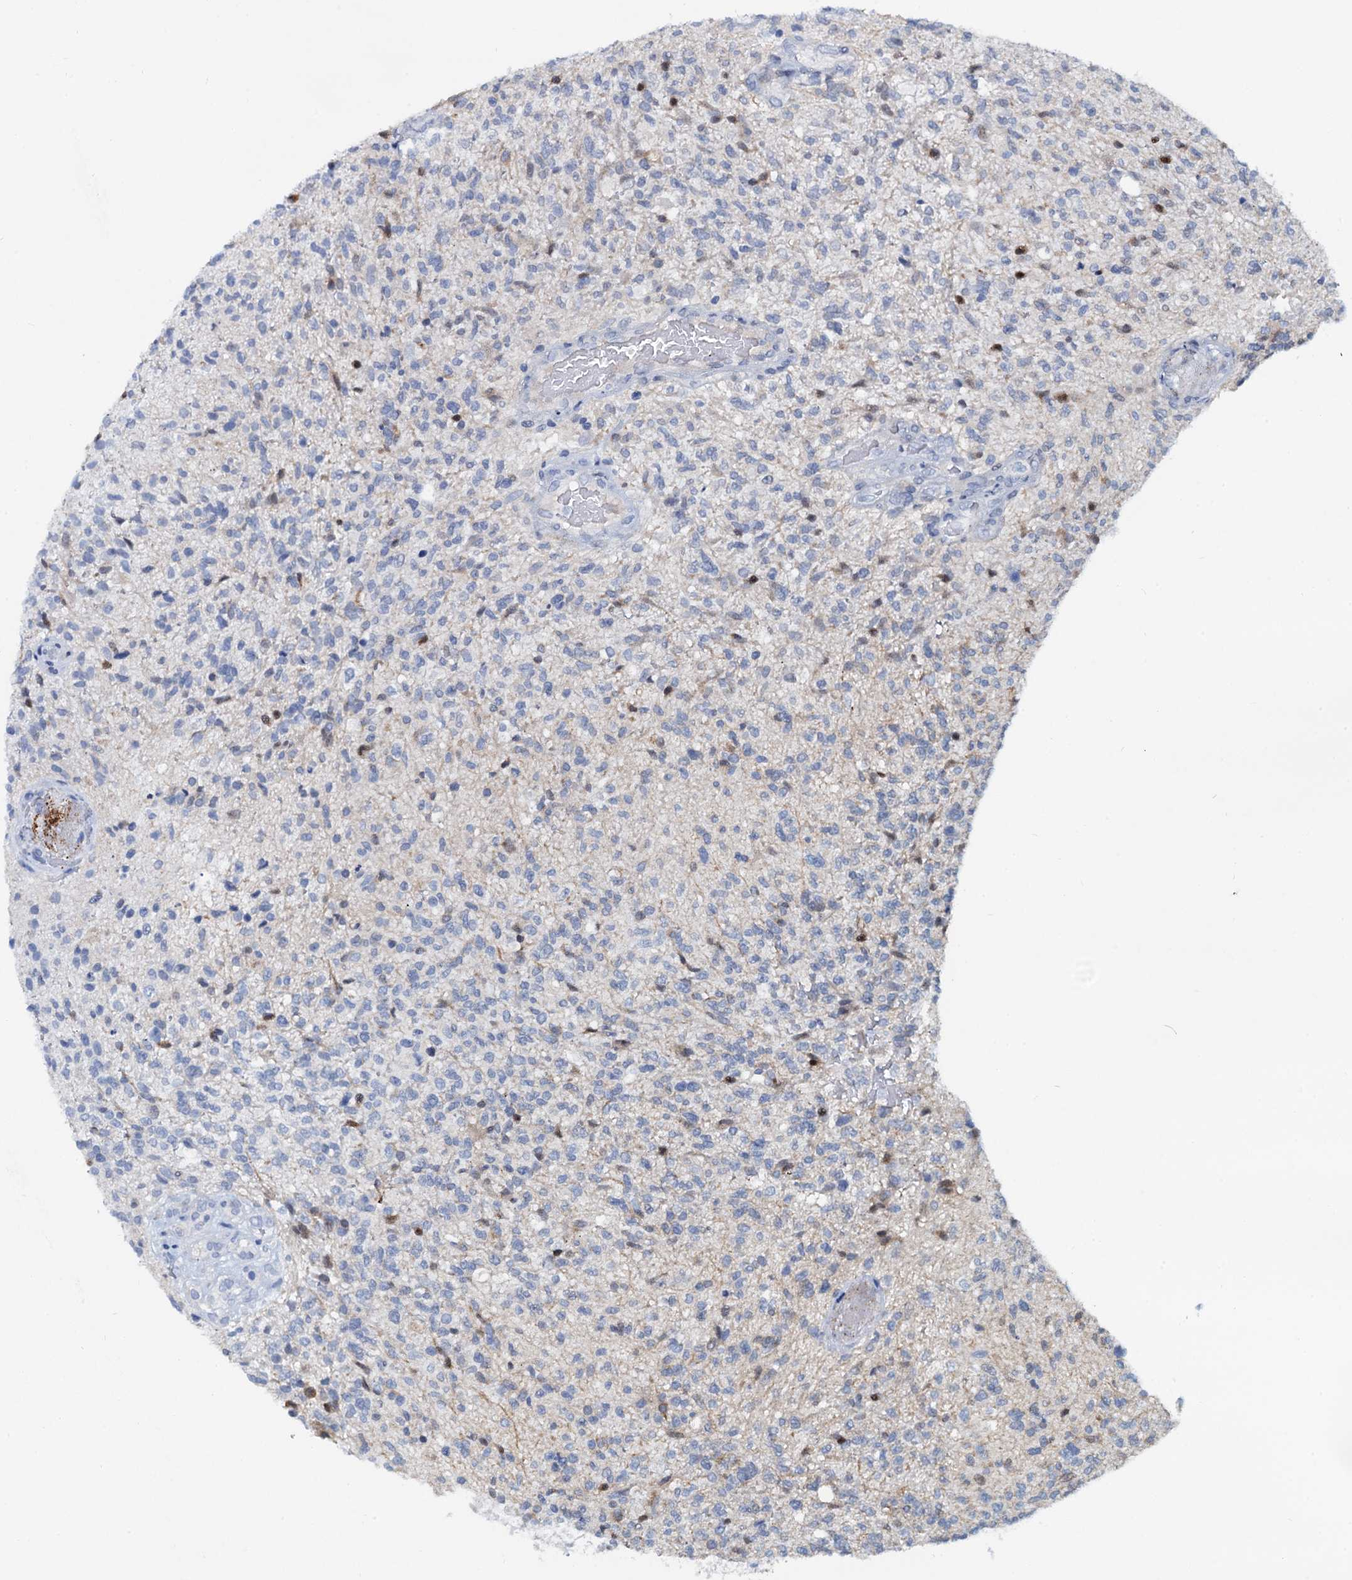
{"staining": {"intensity": "moderate", "quantity": "<25%", "location": "nuclear"}, "tissue": "glioma", "cell_type": "Tumor cells", "image_type": "cancer", "snomed": [{"axis": "morphology", "description": "Glioma, malignant, High grade"}, {"axis": "topography", "description": "Brain"}], "caption": "Immunohistochemistry (DAB (3,3'-diaminobenzidine)) staining of high-grade glioma (malignant) demonstrates moderate nuclear protein expression in about <25% of tumor cells. (DAB IHC, brown staining for protein, blue staining for nuclei).", "gene": "PTGES3", "patient": {"sex": "male", "age": 56}}